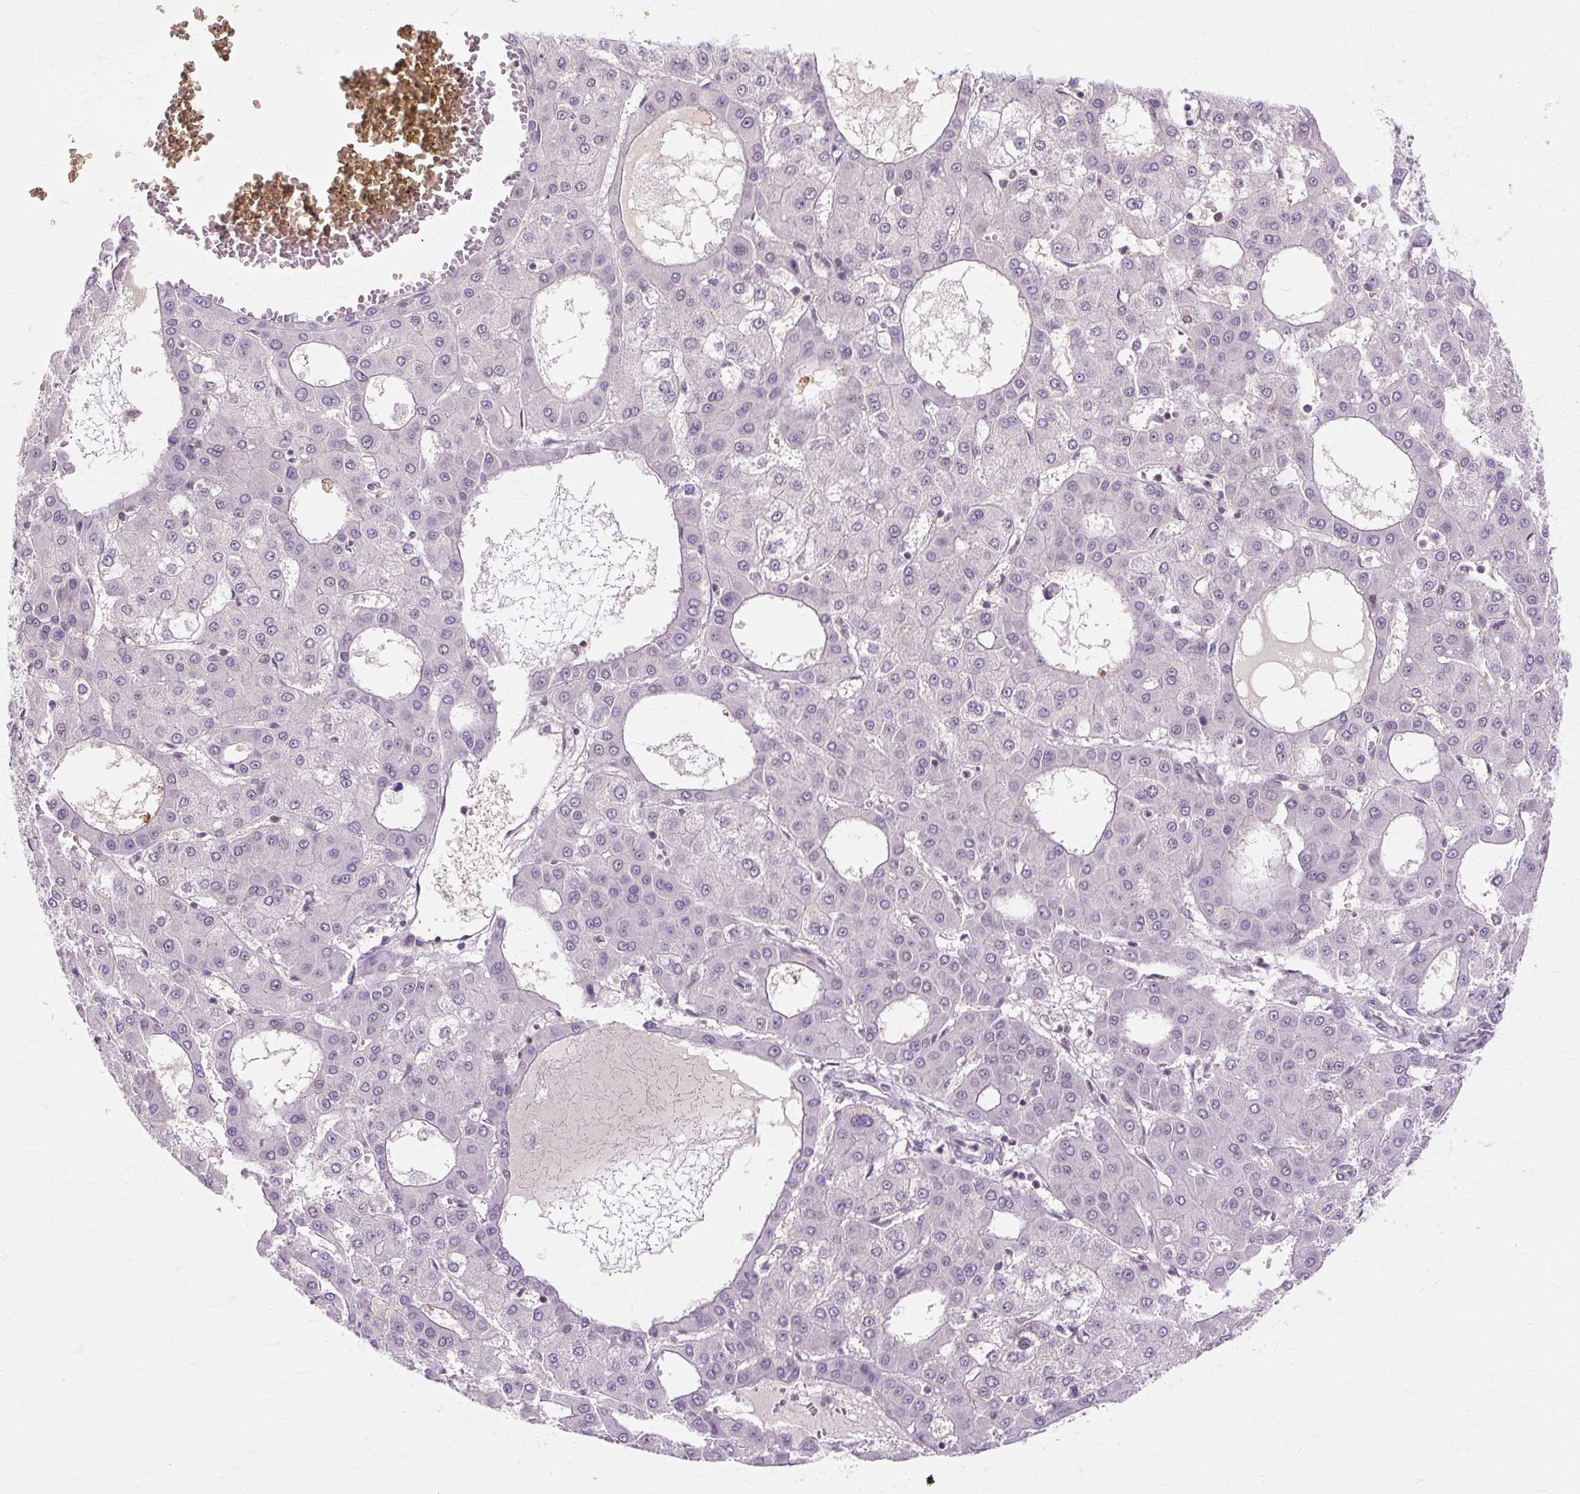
{"staining": {"intensity": "negative", "quantity": "none", "location": "none"}, "tissue": "liver cancer", "cell_type": "Tumor cells", "image_type": "cancer", "snomed": [{"axis": "morphology", "description": "Carcinoma, Hepatocellular, NOS"}, {"axis": "topography", "description": "Liver"}], "caption": "A micrograph of liver cancer stained for a protein reveals no brown staining in tumor cells. (DAB immunohistochemistry (IHC) with hematoxylin counter stain).", "gene": "ZNF35", "patient": {"sex": "male", "age": 47}}